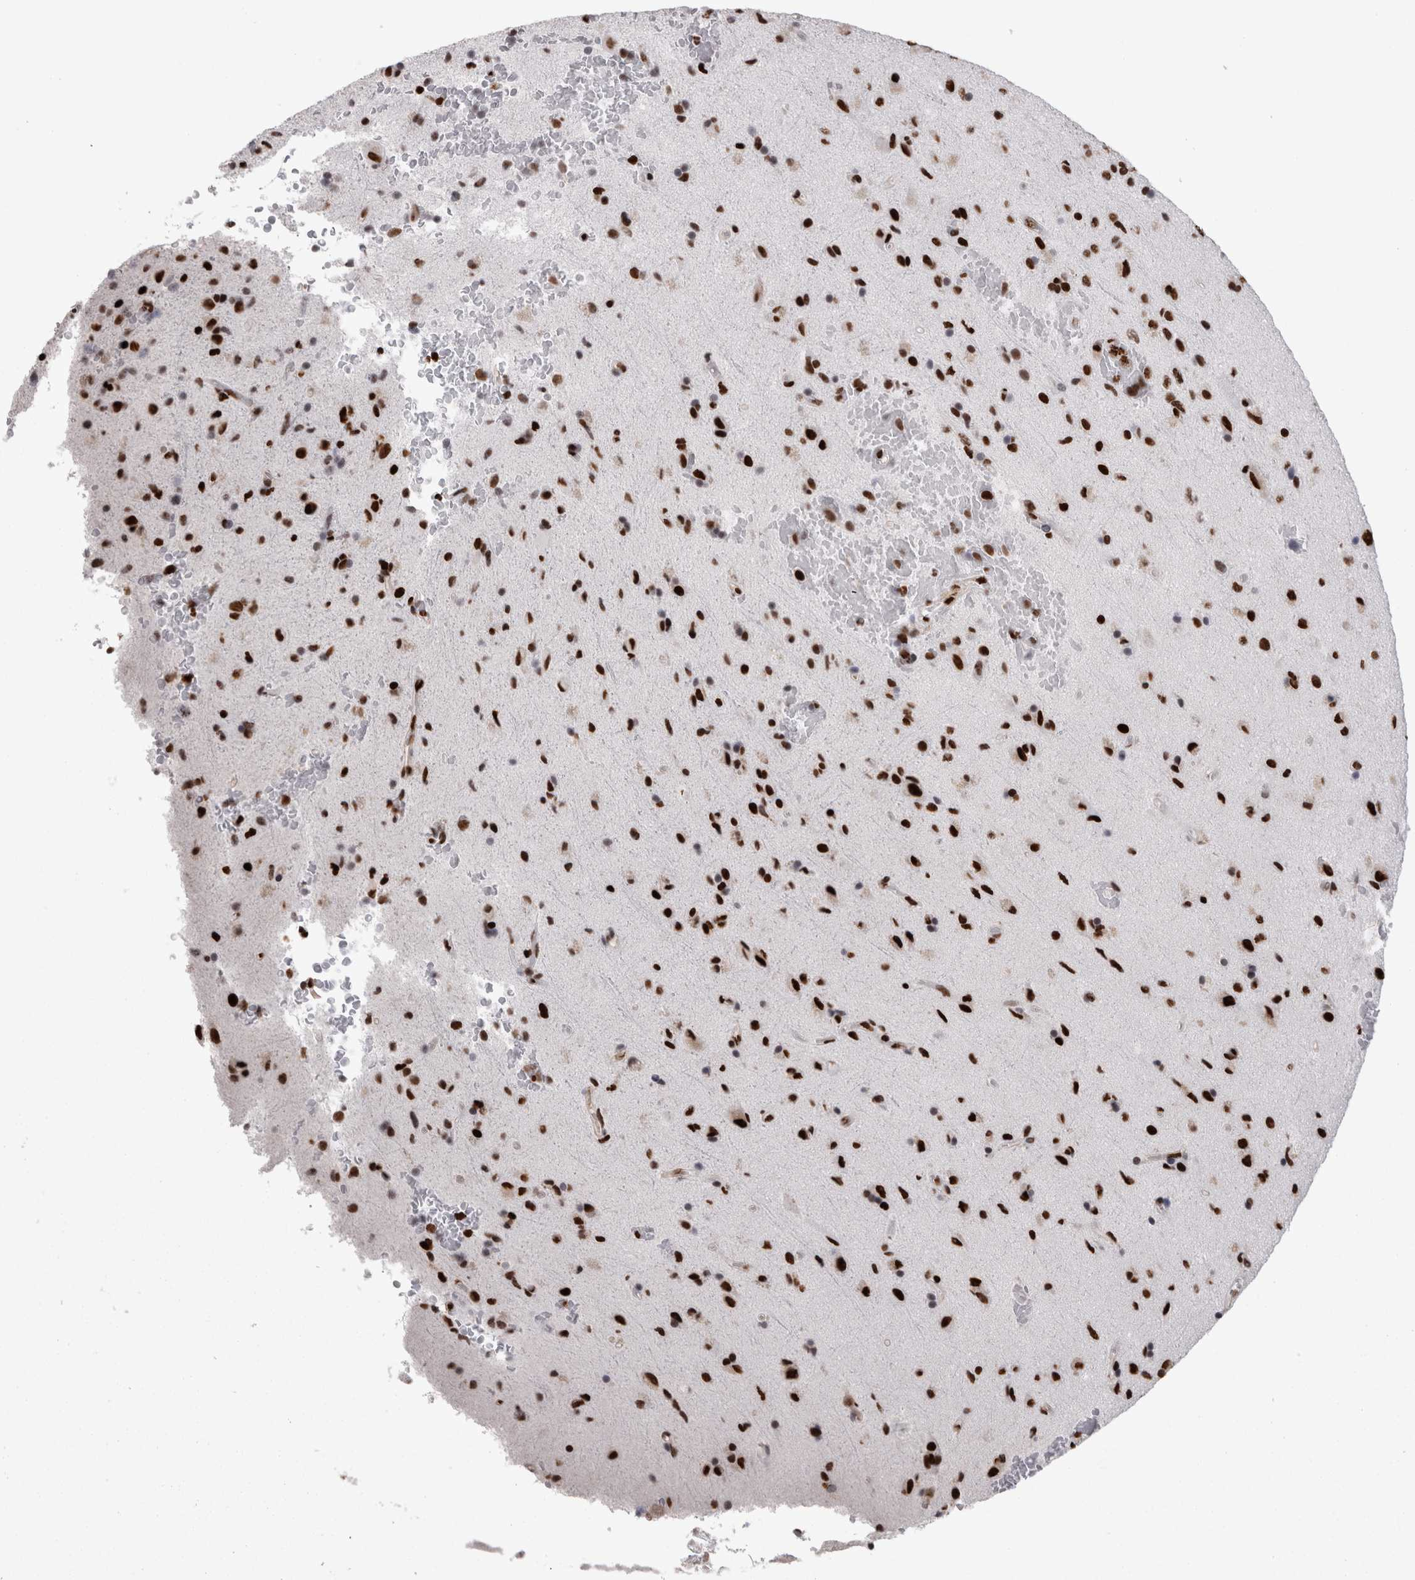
{"staining": {"intensity": "strong", "quantity": ">75%", "location": "nuclear"}, "tissue": "glioma", "cell_type": "Tumor cells", "image_type": "cancer", "snomed": [{"axis": "morphology", "description": "Glioma, malignant, High grade"}, {"axis": "topography", "description": "Brain"}], "caption": "Protein staining reveals strong nuclear positivity in about >75% of tumor cells in glioma.", "gene": "HNRNPM", "patient": {"sex": "male", "age": 72}}